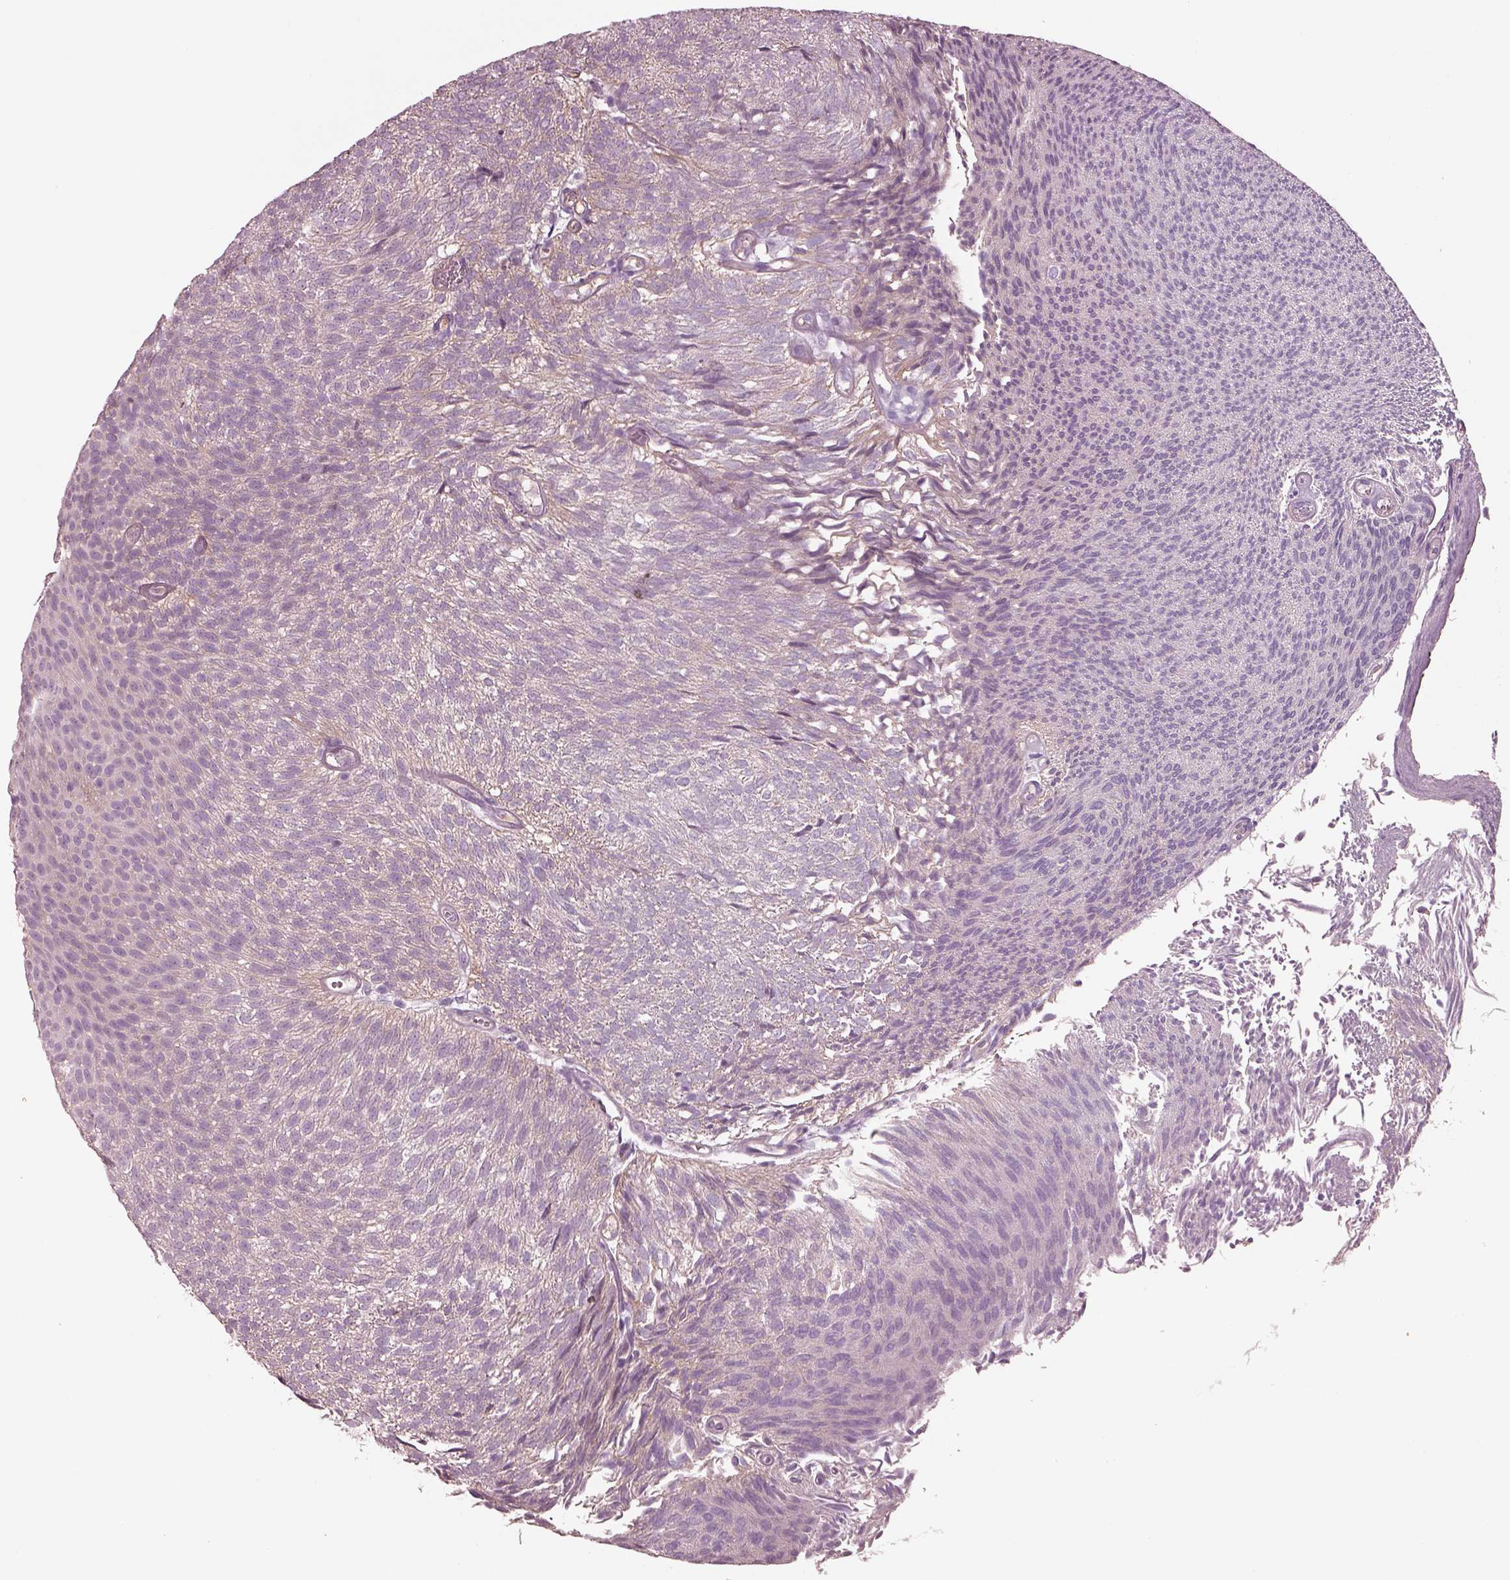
{"staining": {"intensity": "negative", "quantity": "none", "location": "none"}, "tissue": "urothelial cancer", "cell_type": "Tumor cells", "image_type": "cancer", "snomed": [{"axis": "morphology", "description": "Urothelial carcinoma, Low grade"}, {"axis": "topography", "description": "Urinary bladder"}], "caption": "An immunohistochemistry (IHC) micrograph of urothelial carcinoma (low-grade) is shown. There is no staining in tumor cells of urothelial carcinoma (low-grade).", "gene": "IGLL1", "patient": {"sex": "male", "age": 77}}